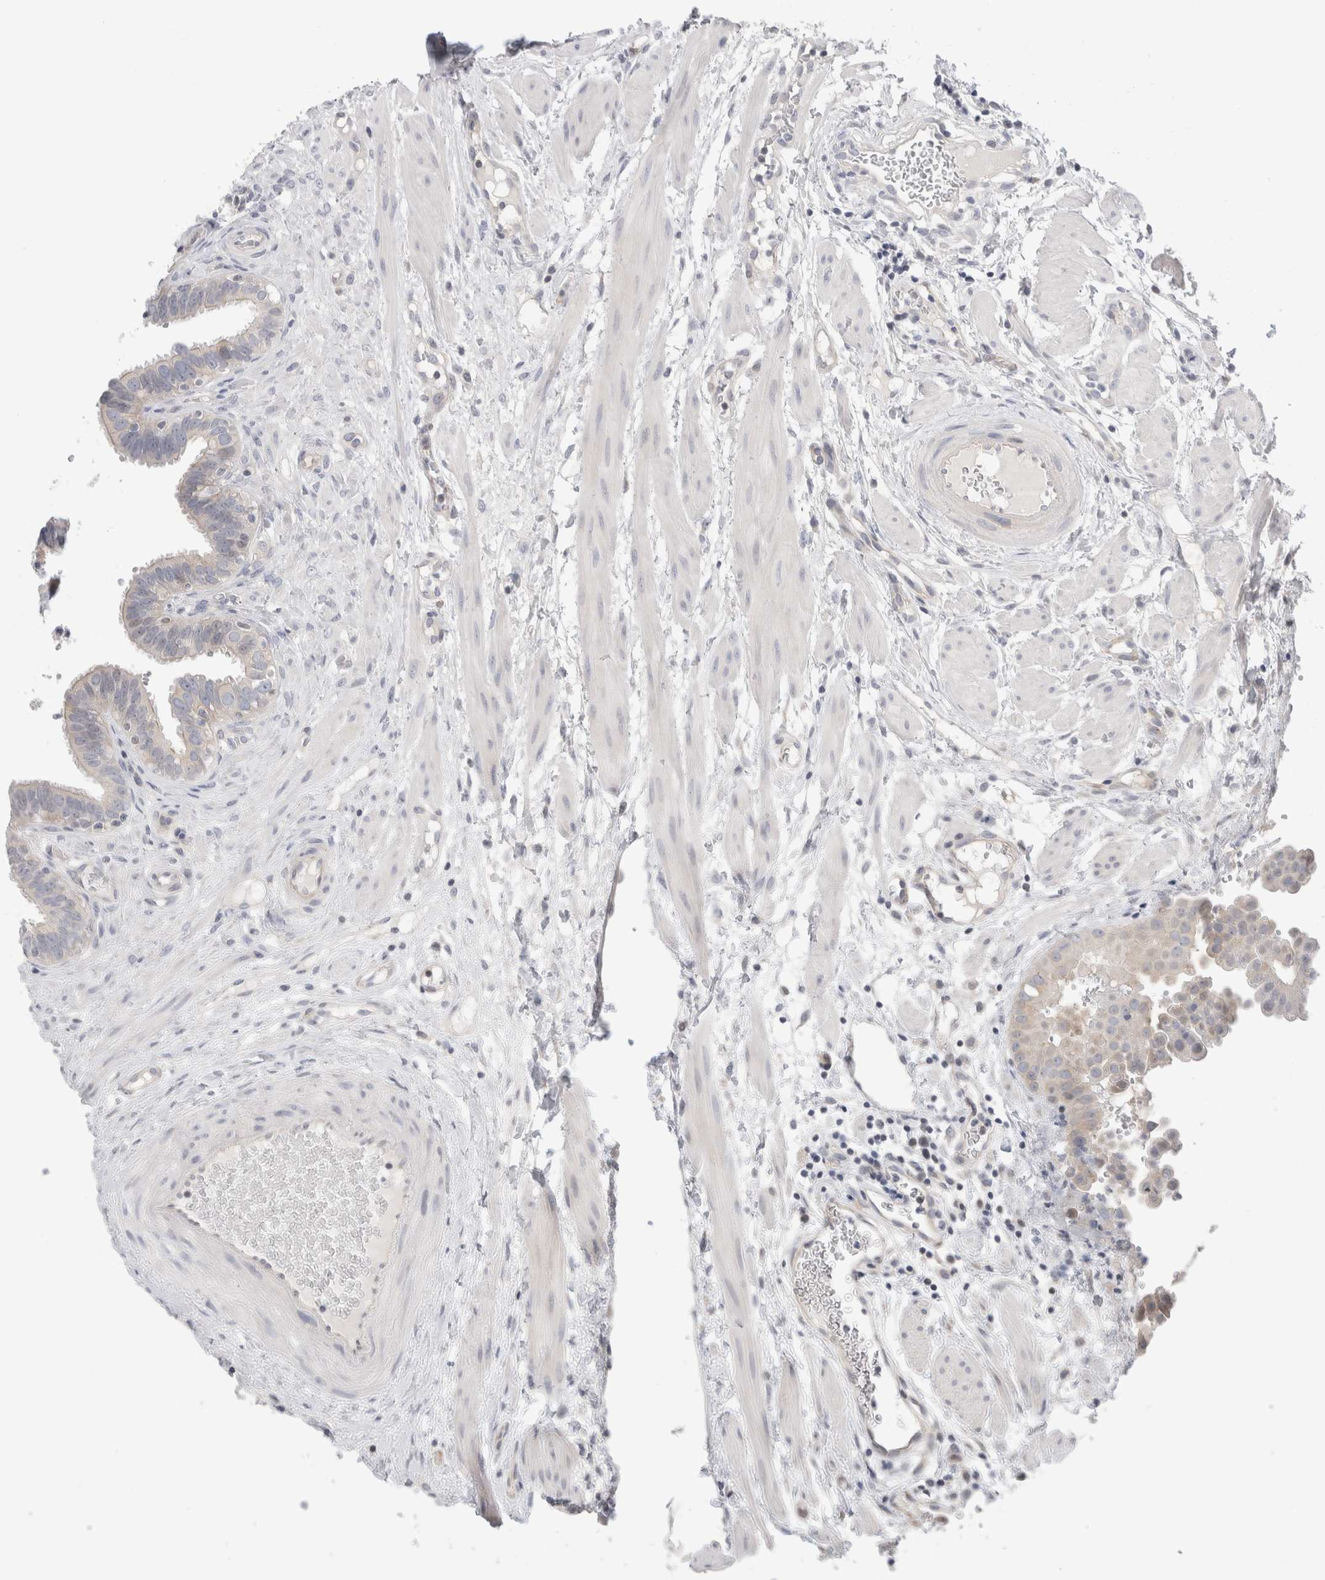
{"staining": {"intensity": "weak", "quantity": ">75%", "location": "cytoplasmic/membranous"}, "tissue": "fallopian tube", "cell_type": "Glandular cells", "image_type": "normal", "snomed": [{"axis": "morphology", "description": "Normal tissue, NOS"}, {"axis": "topography", "description": "Fallopian tube"}, {"axis": "topography", "description": "Placenta"}], "caption": "IHC of benign human fallopian tube reveals low levels of weak cytoplasmic/membranous positivity in about >75% of glandular cells.", "gene": "SYTL5", "patient": {"sex": "female", "age": 32}}